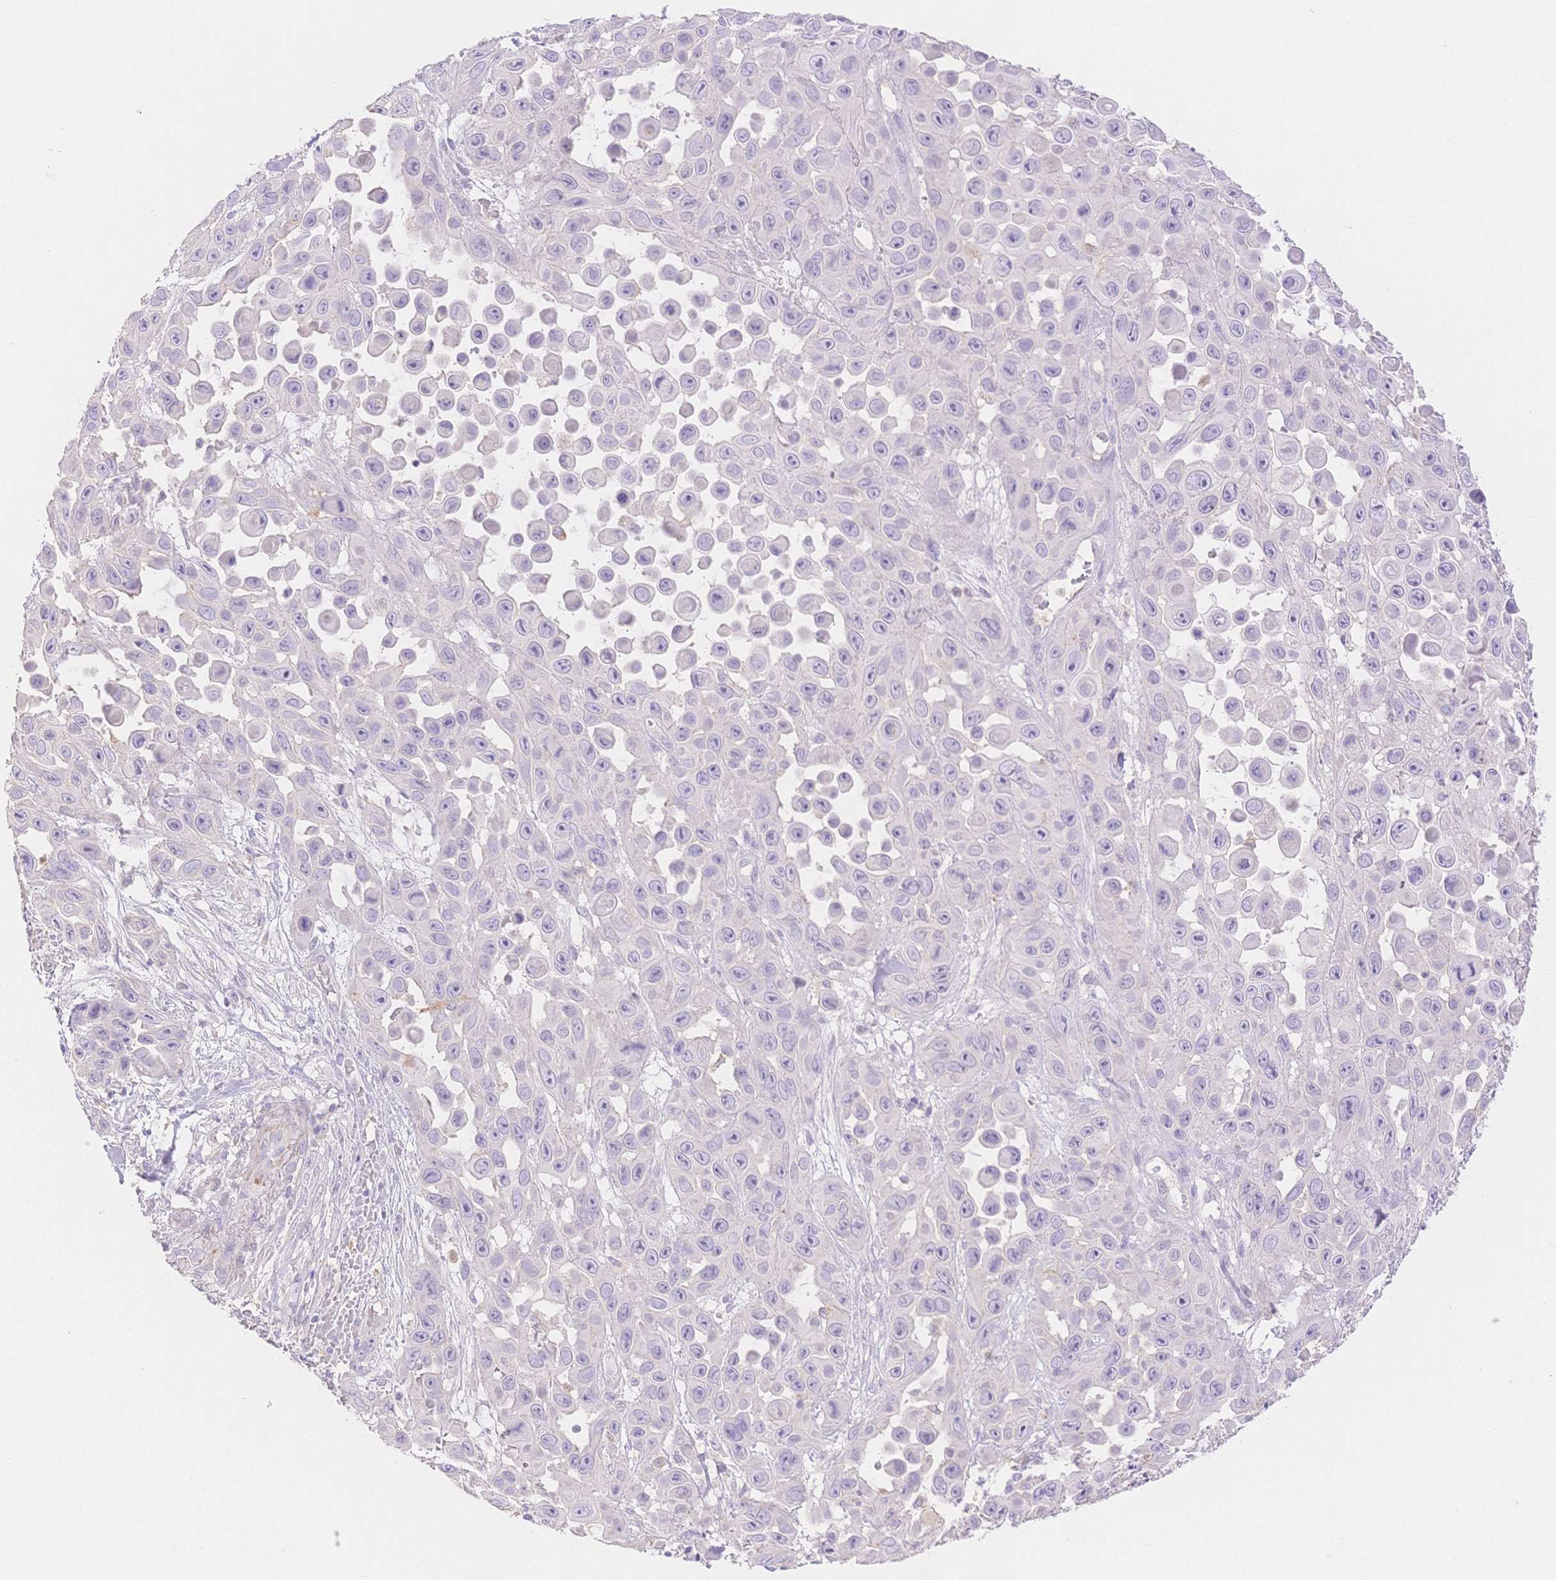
{"staining": {"intensity": "negative", "quantity": "none", "location": "none"}, "tissue": "skin cancer", "cell_type": "Tumor cells", "image_type": "cancer", "snomed": [{"axis": "morphology", "description": "Squamous cell carcinoma, NOS"}, {"axis": "topography", "description": "Skin"}], "caption": "DAB (3,3'-diaminobenzidine) immunohistochemical staining of human skin squamous cell carcinoma exhibits no significant staining in tumor cells.", "gene": "WDR54", "patient": {"sex": "male", "age": 81}}